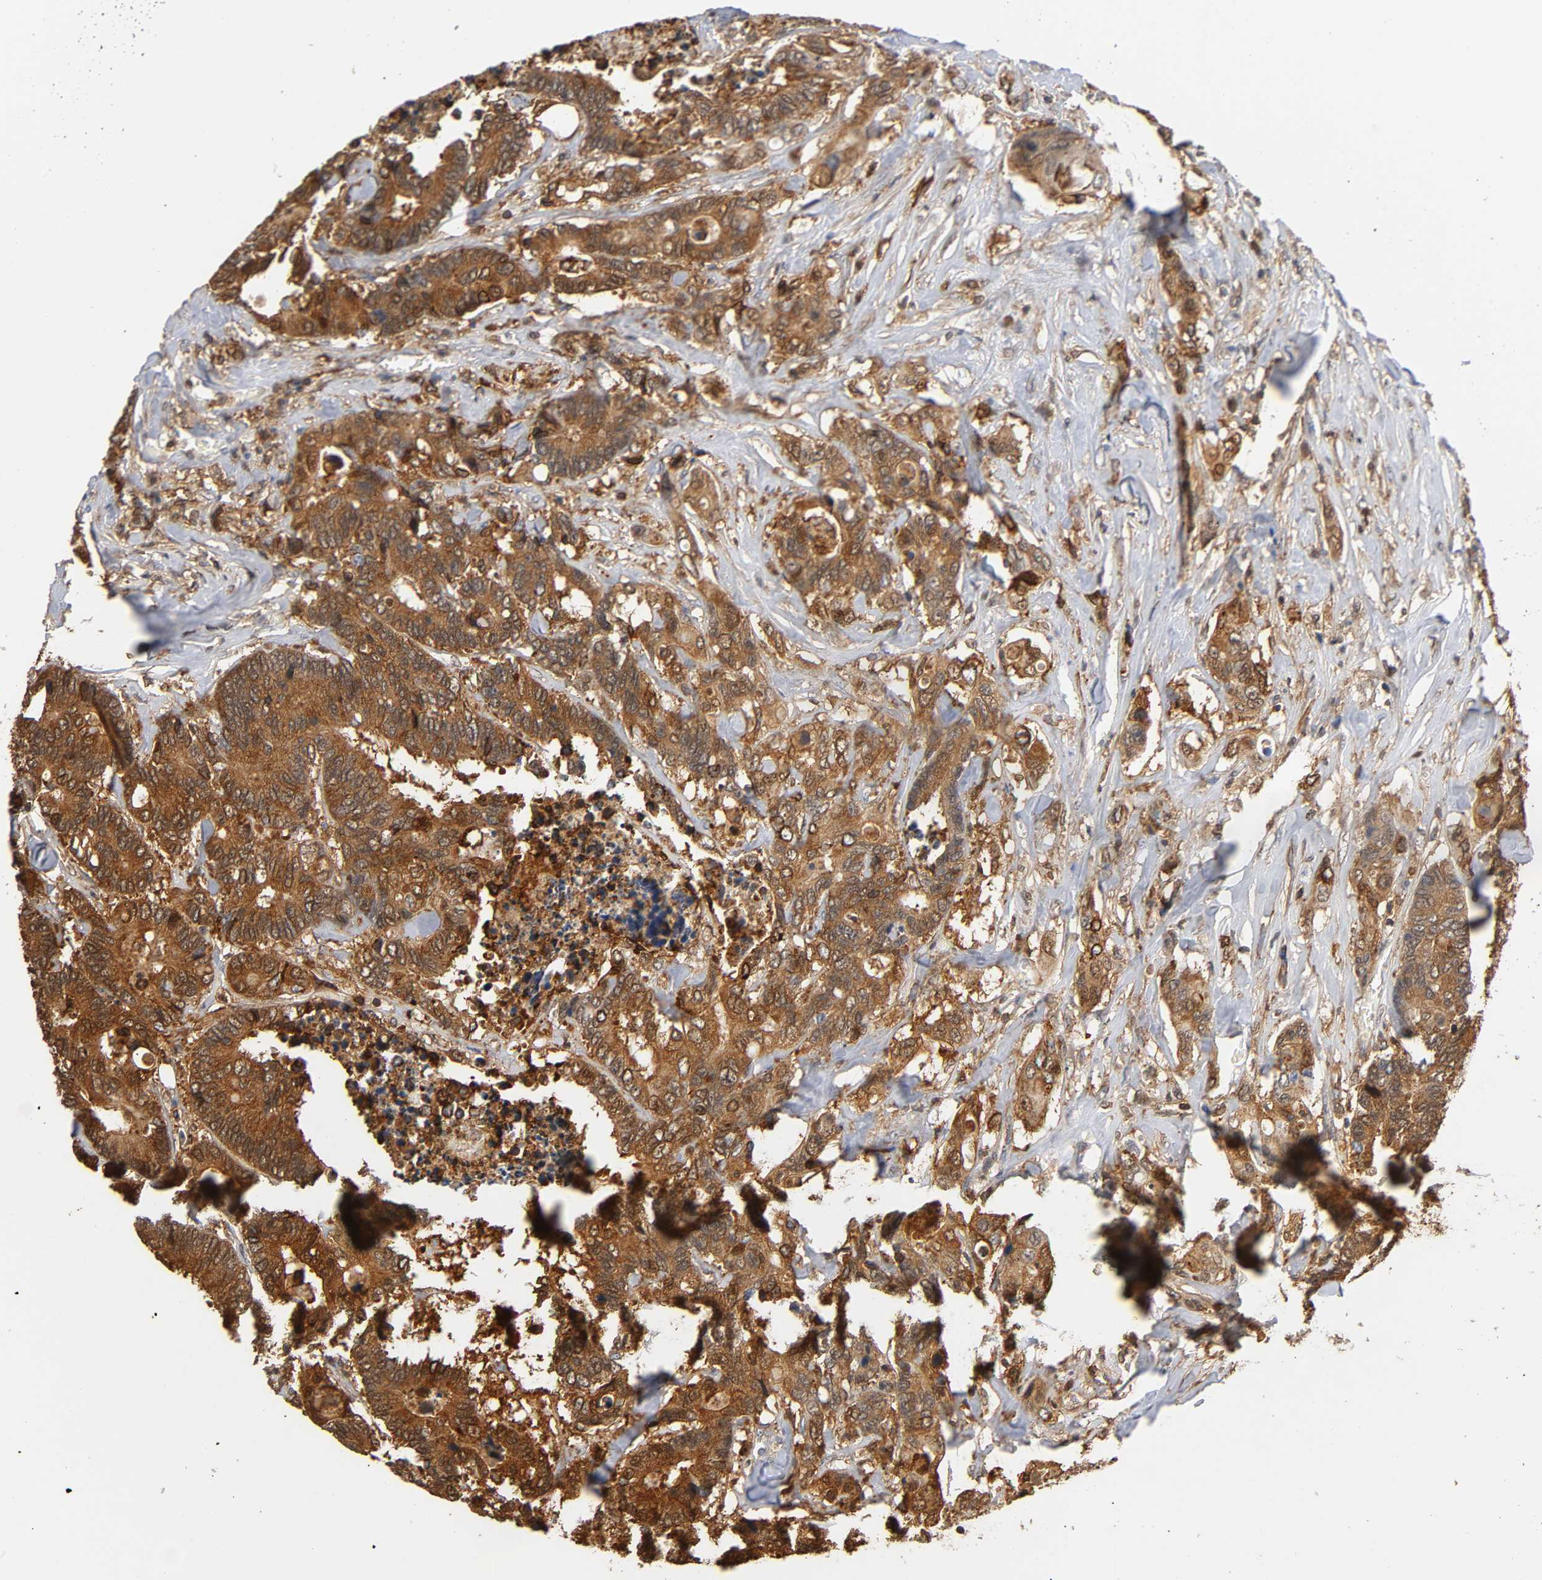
{"staining": {"intensity": "moderate", "quantity": ">75%", "location": "cytoplasmic/membranous"}, "tissue": "colorectal cancer", "cell_type": "Tumor cells", "image_type": "cancer", "snomed": [{"axis": "morphology", "description": "Adenocarcinoma, NOS"}, {"axis": "topography", "description": "Rectum"}], "caption": "Immunohistochemical staining of colorectal cancer (adenocarcinoma) shows medium levels of moderate cytoplasmic/membranous protein expression in approximately >75% of tumor cells.", "gene": "ANXA11", "patient": {"sex": "male", "age": 55}}